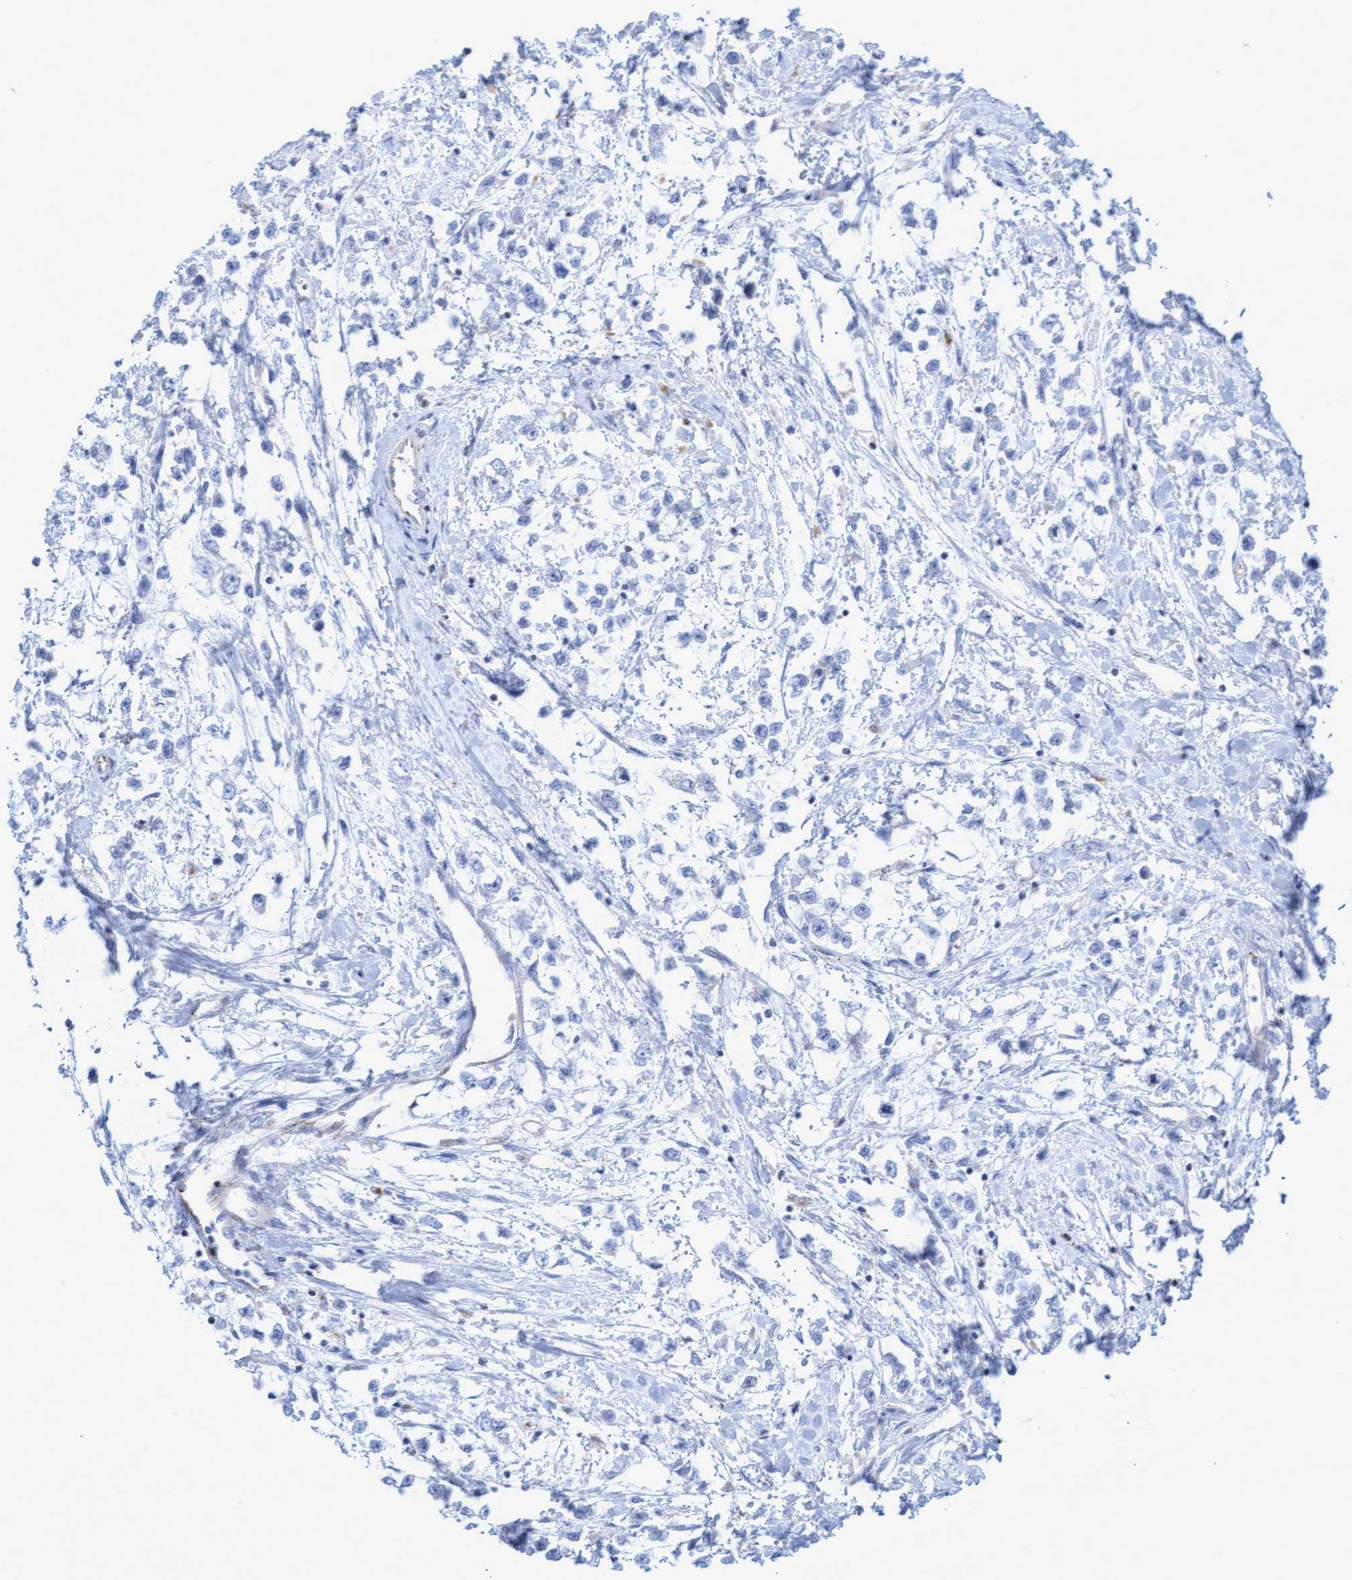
{"staining": {"intensity": "negative", "quantity": "none", "location": "none"}, "tissue": "testis cancer", "cell_type": "Tumor cells", "image_type": "cancer", "snomed": [{"axis": "morphology", "description": "Seminoma, NOS"}, {"axis": "morphology", "description": "Carcinoma, Embryonal, NOS"}, {"axis": "topography", "description": "Testis"}], "caption": "Tumor cells show no significant positivity in testis seminoma. The staining was performed using DAB to visualize the protein expression in brown, while the nuclei were stained in blue with hematoxylin (Magnification: 20x).", "gene": "SGSH", "patient": {"sex": "male", "age": 51}}